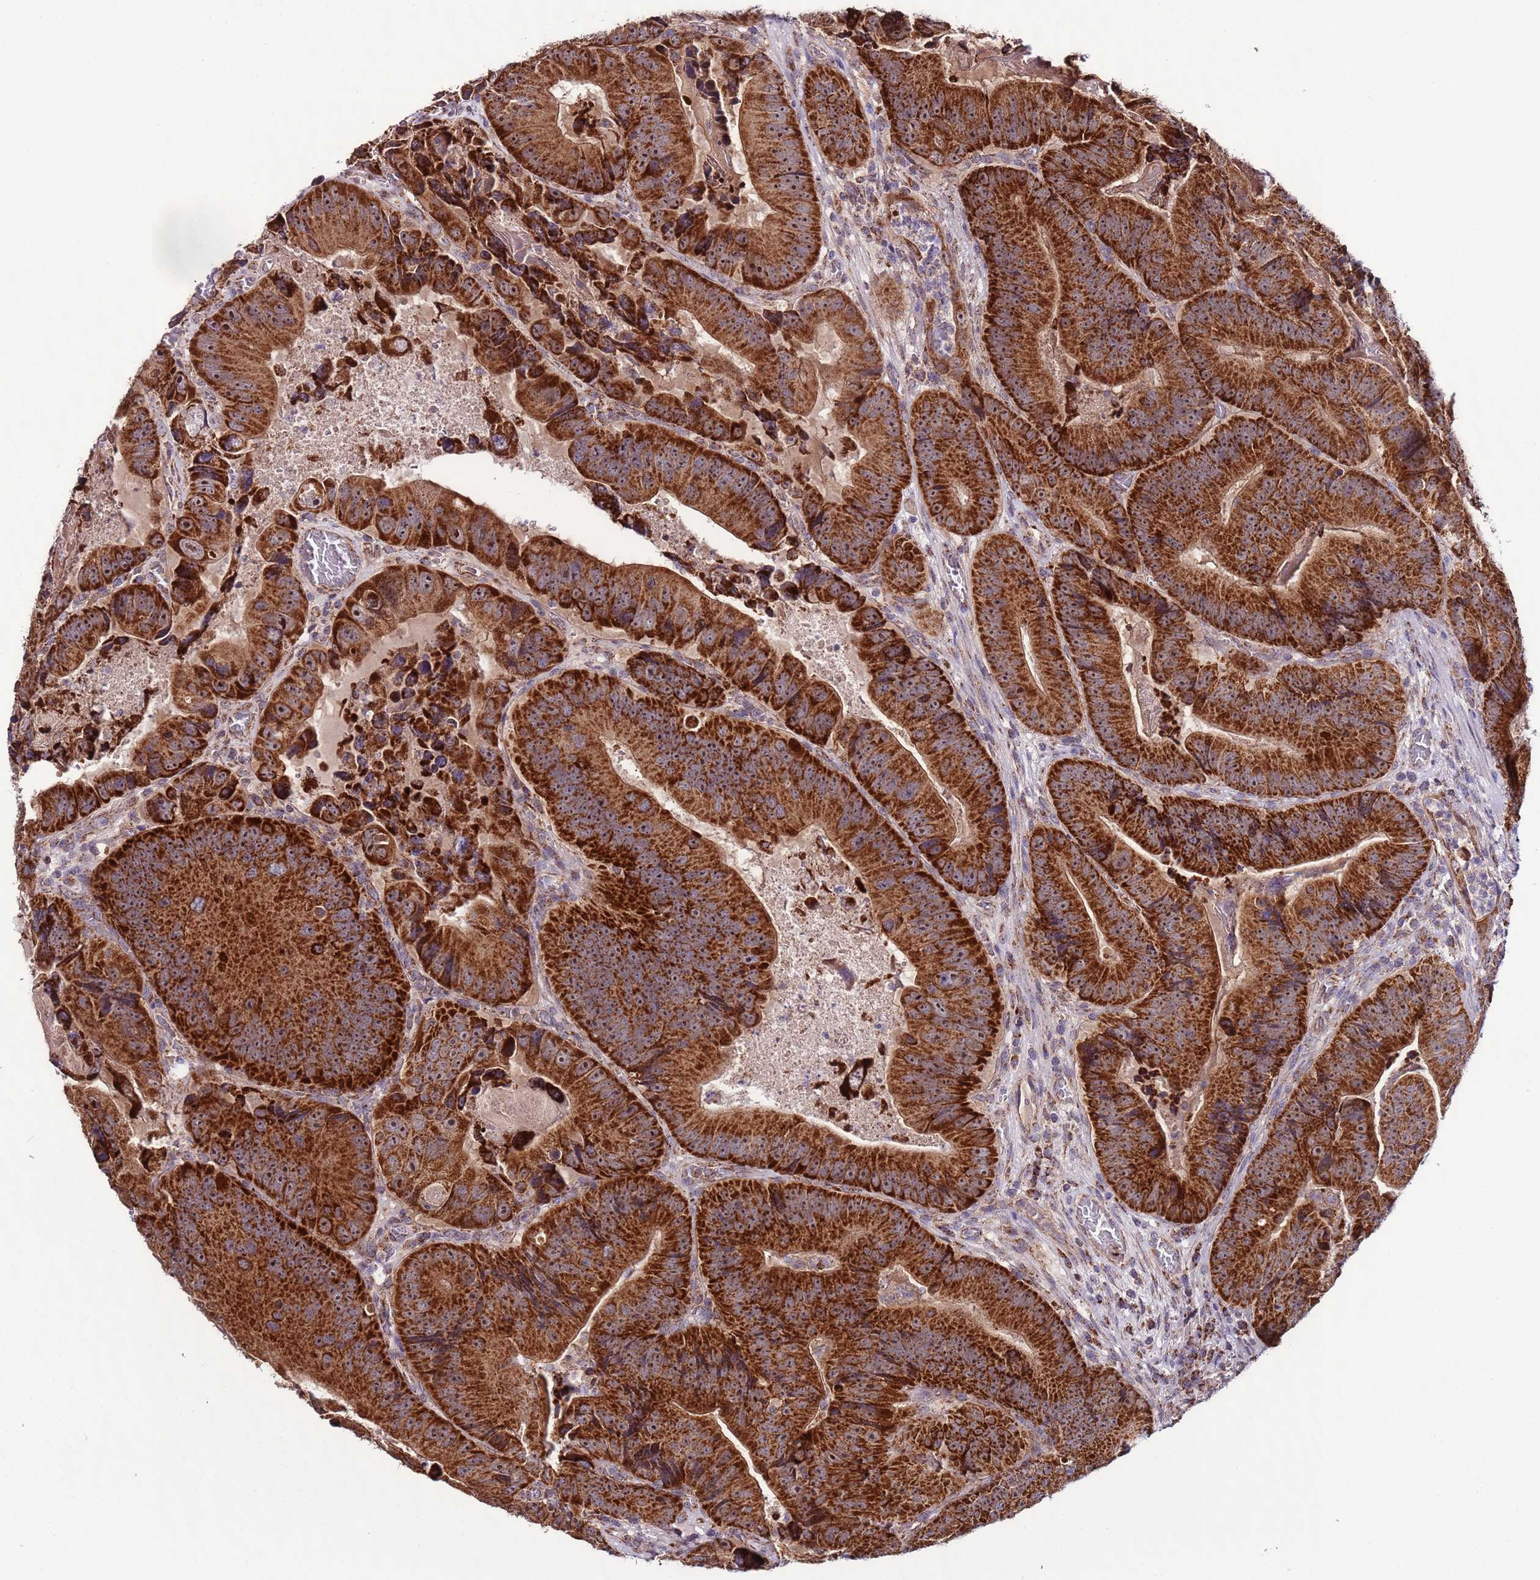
{"staining": {"intensity": "strong", "quantity": ">75%", "location": "cytoplasmic/membranous,nuclear"}, "tissue": "colorectal cancer", "cell_type": "Tumor cells", "image_type": "cancer", "snomed": [{"axis": "morphology", "description": "Adenocarcinoma, NOS"}, {"axis": "topography", "description": "Colon"}], "caption": "Protein expression analysis of colorectal adenocarcinoma exhibits strong cytoplasmic/membranous and nuclear staining in approximately >75% of tumor cells.", "gene": "UEVLD", "patient": {"sex": "female", "age": 86}}